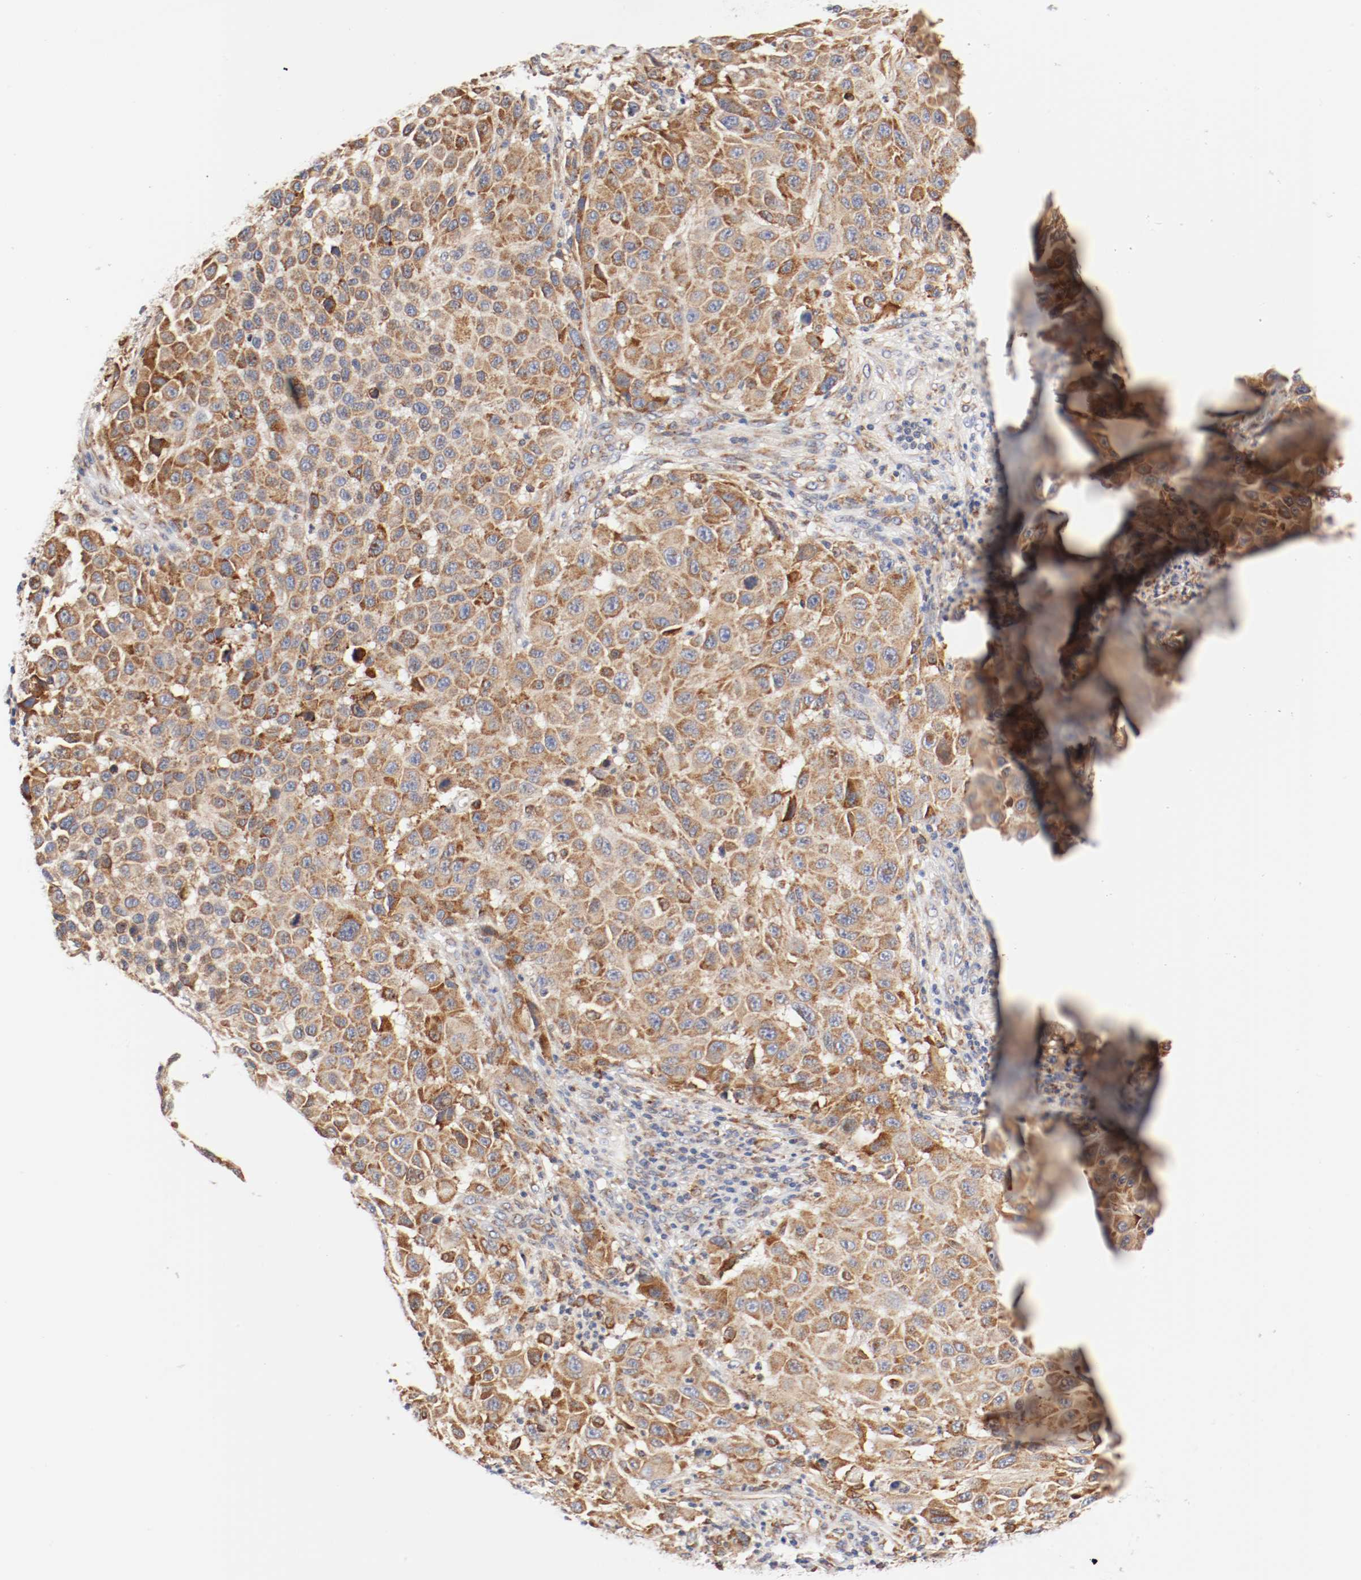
{"staining": {"intensity": "moderate", "quantity": ">75%", "location": "cytoplasmic/membranous"}, "tissue": "melanoma", "cell_type": "Tumor cells", "image_type": "cancer", "snomed": [{"axis": "morphology", "description": "Malignant melanoma, Metastatic site"}, {"axis": "topography", "description": "Lymph node"}], "caption": "Malignant melanoma (metastatic site) stained for a protein displays moderate cytoplasmic/membranous positivity in tumor cells.", "gene": "PDPK1", "patient": {"sex": "male", "age": 61}}